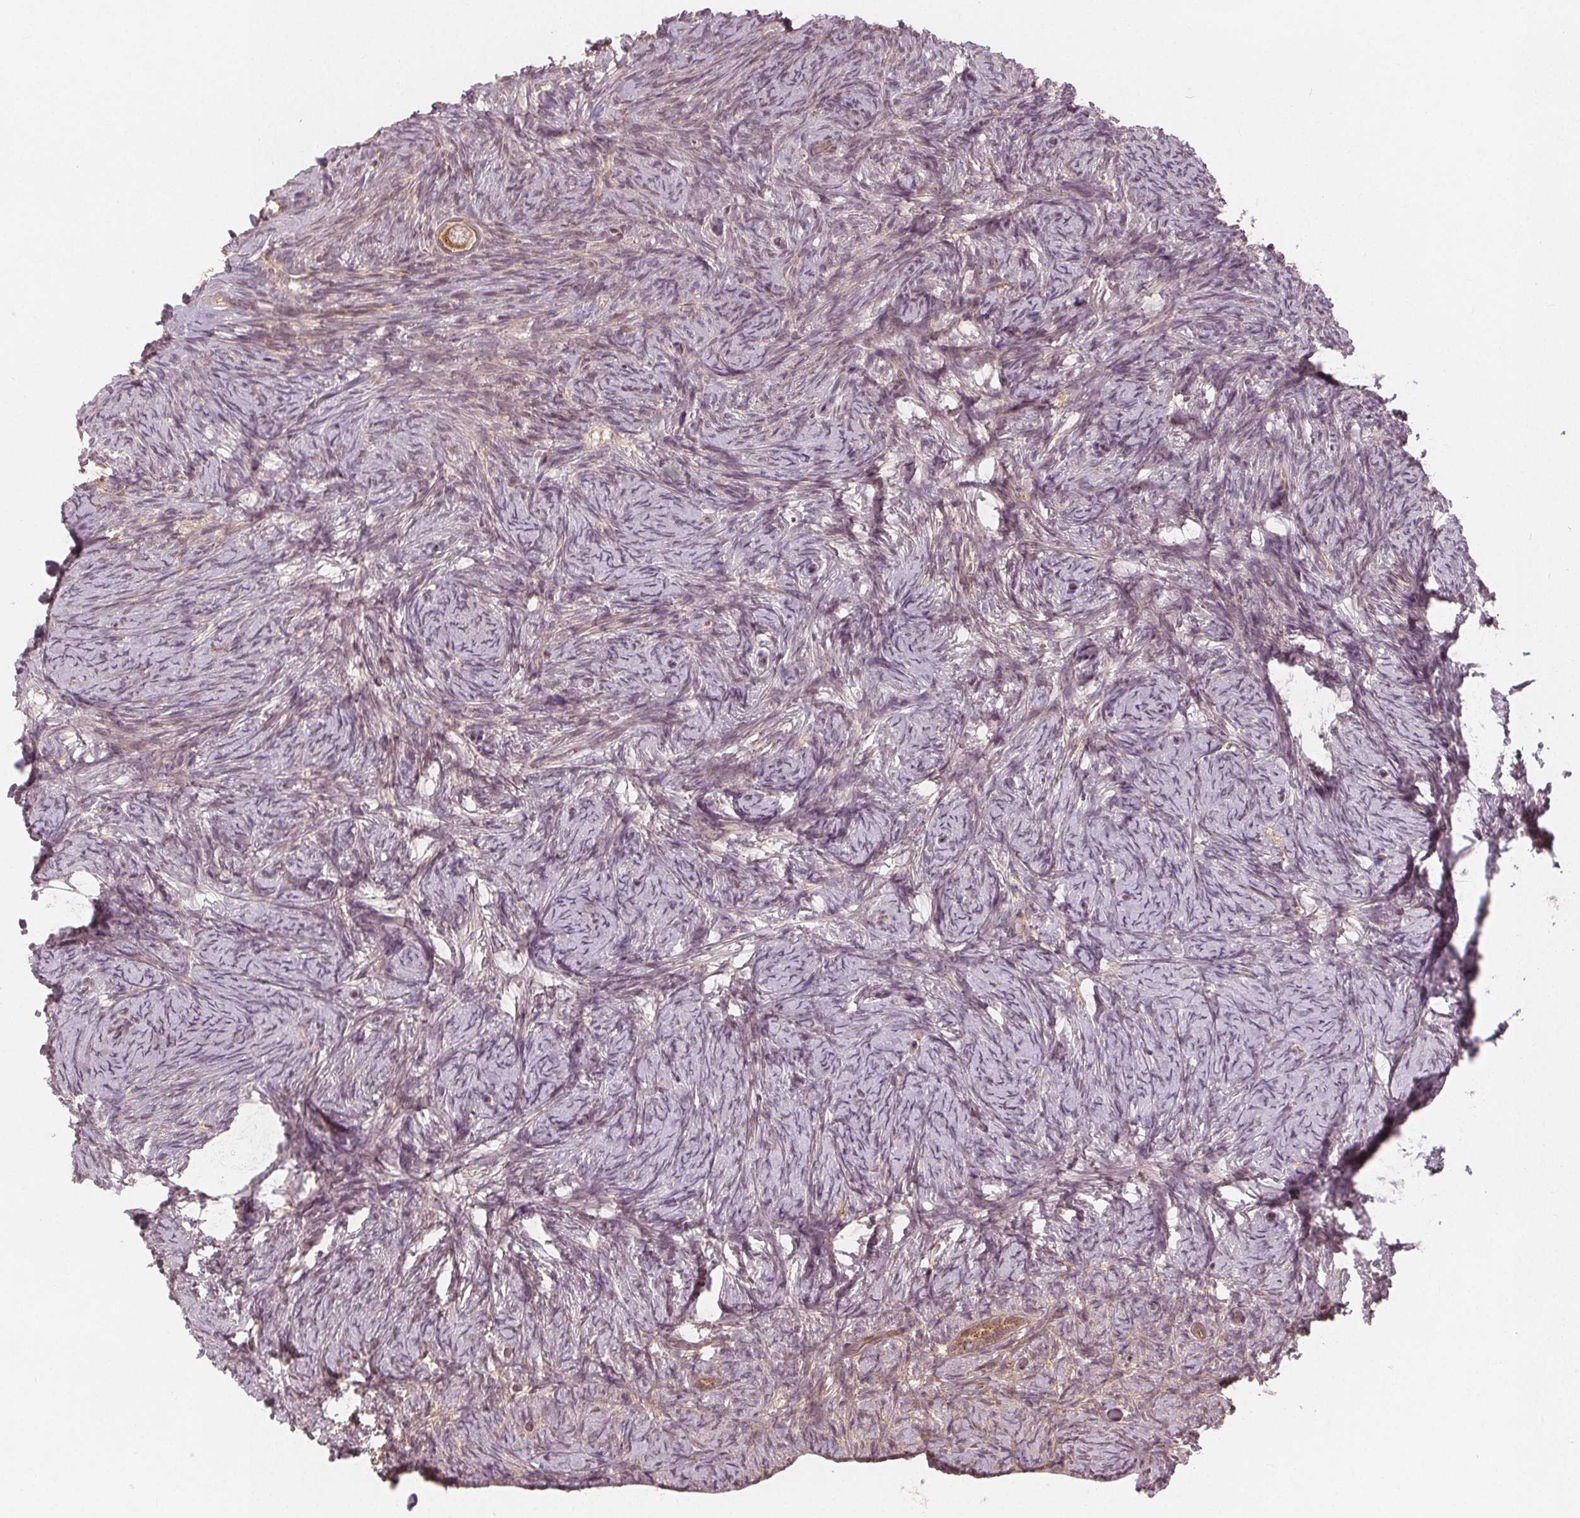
{"staining": {"intensity": "moderate", "quantity": ">75%", "location": "cytoplasmic/membranous"}, "tissue": "ovary", "cell_type": "Follicle cells", "image_type": "normal", "snomed": [{"axis": "morphology", "description": "Normal tissue, NOS"}, {"axis": "topography", "description": "Ovary"}], "caption": "Immunohistochemistry staining of unremarkable ovary, which reveals medium levels of moderate cytoplasmic/membranous staining in about >75% of follicle cells indicating moderate cytoplasmic/membranous protein staining. The staining was performed using DAB (brown) for protein detection and nuclei were counterstained in hematoxylin (blue).", "gene": "SNX12", "patient": {"sex": "female", "age": 34}}